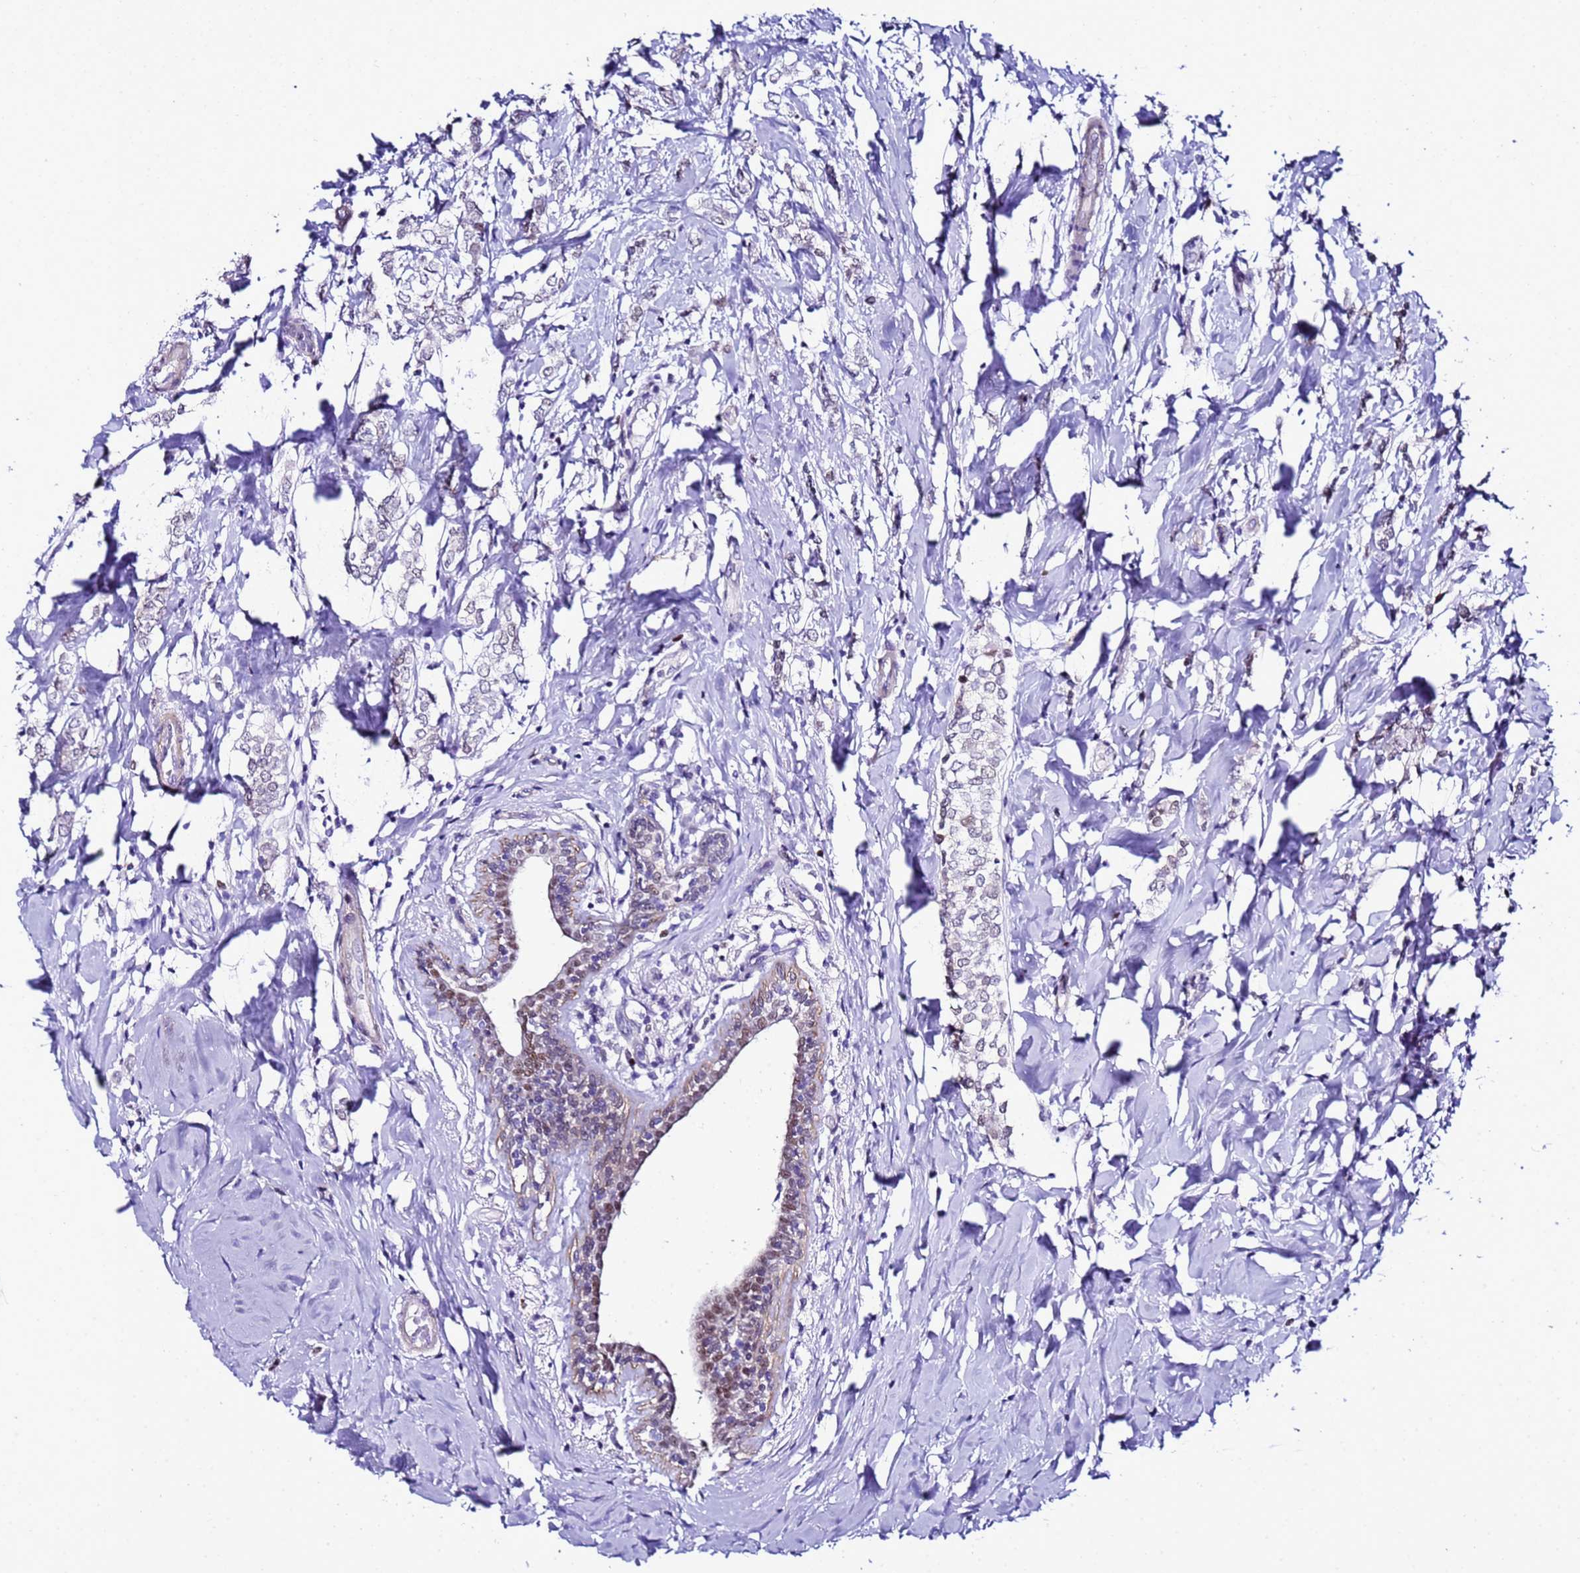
{"staining": {"intensity": "weak", "quantity": "25%-75%", "location": "nuclear"}, "tissue": "breast cancer", "cell_type": "Tumor cells", "image_type": "cancer", "snomed": [{"axis": "morphology", "description": "Normal tissue, NOS"}, {"axis": "morphology", "description": "Lobular carcinoma"}, {"axis": "topography", "description": "Breast"}], "caption": "DAB immunohistochemical staining of breast cancer (lobular carcinoma) displays weak nuclear protein positivity in approximately 25%-75% of tumor cells.", "gene": "BCL7A", "patient": {"sex": "female", "age": 47}}